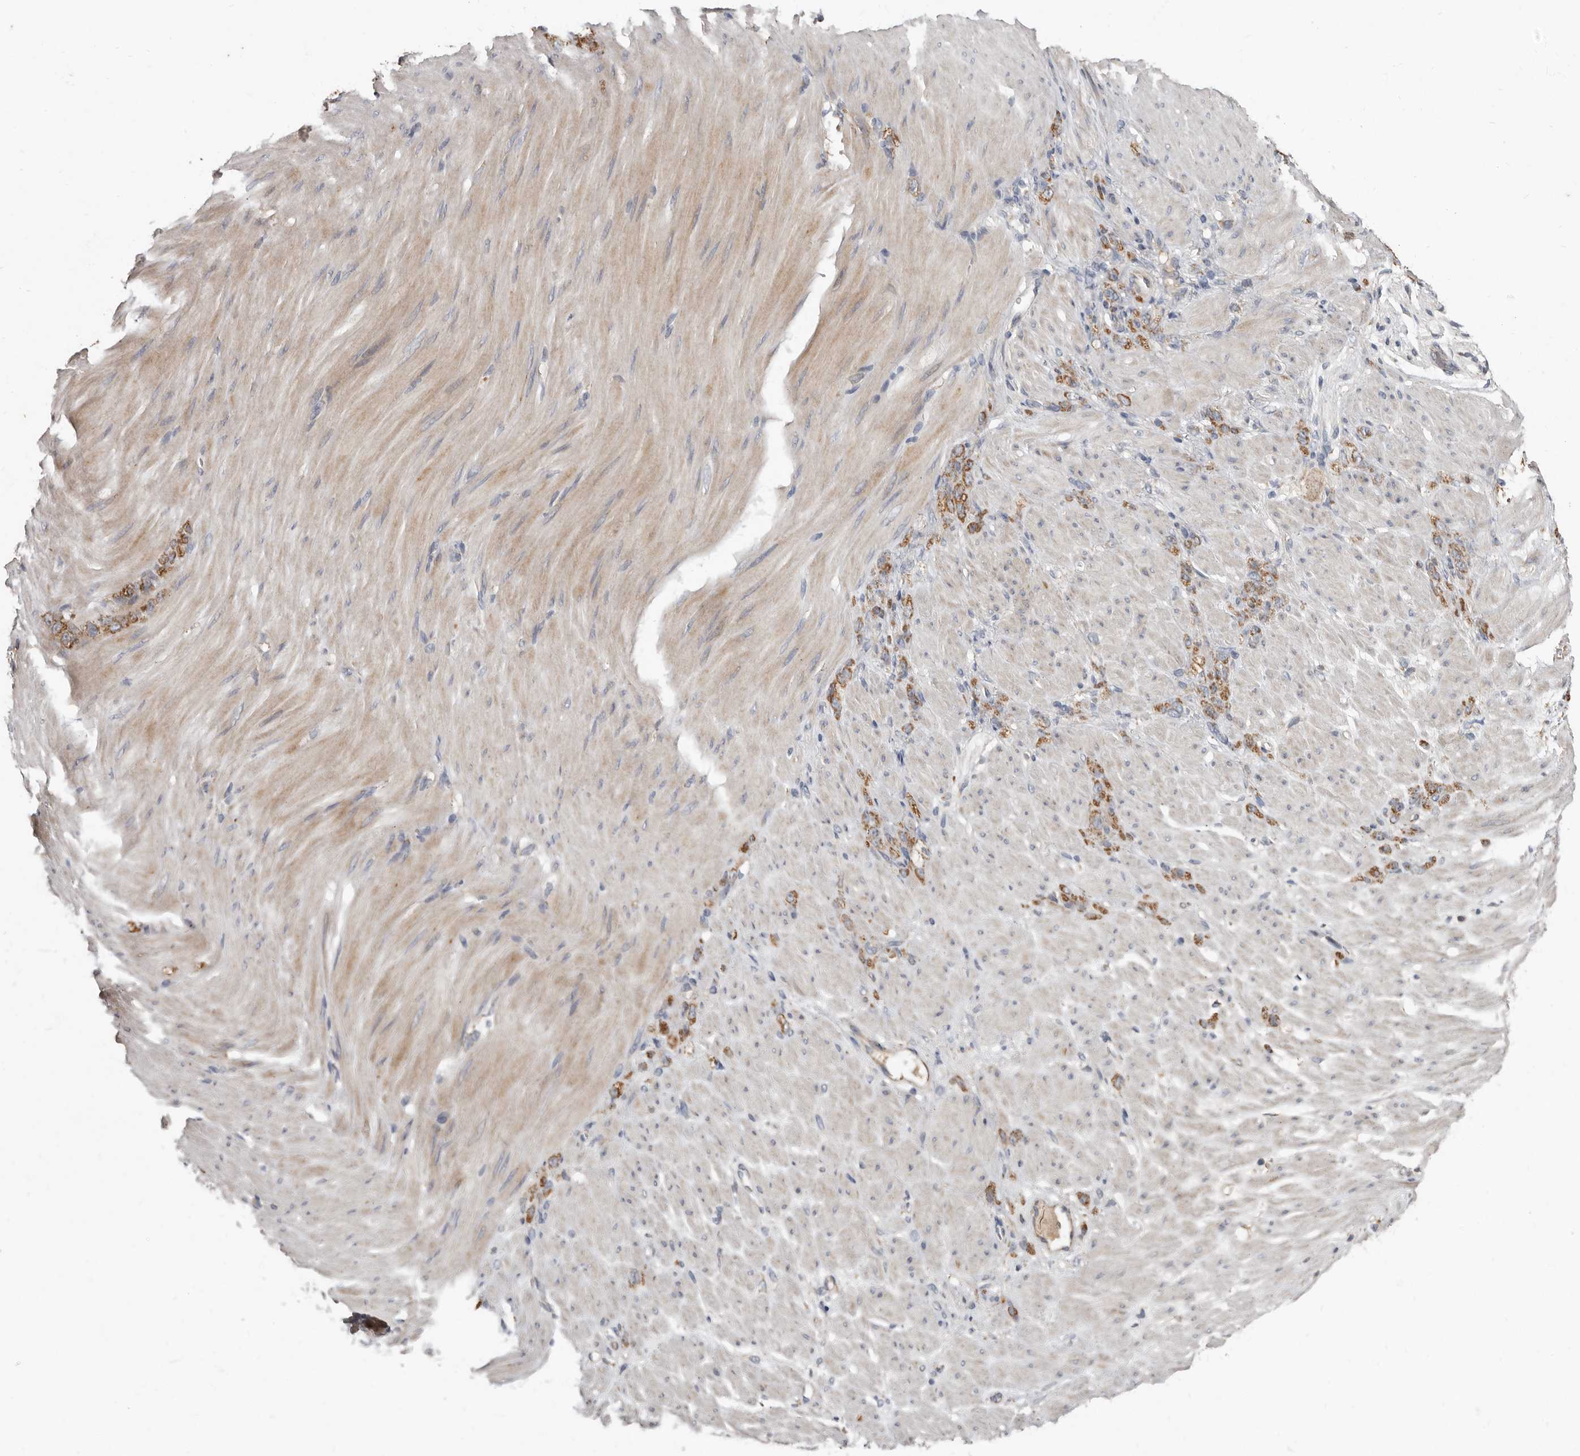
{"staining": {"intensity": "moderate", "quantity": ">75%", "location": "cytoplasmic/membranous"}, "tissue": "stomach cancer", "cell_type": "Tumor cells", "image_type": "cancer", "snomed": [{"axis": "morphology", "description": "Normal tissue, NOS"}, {"axis": "morphology", "description": "Adenocarcinoma, NOS"}, {"axis": "topography", "description": "Stomach"}], "caption": "Brown immunohistochemical staining in stomach cancer (adenocarcinoma) reveals moderate cytoplasmic/membranous expression in approximately >75% of tumor cells.", "gene": "KIF26B", "patient": {"sex": "male", "age": 82}}